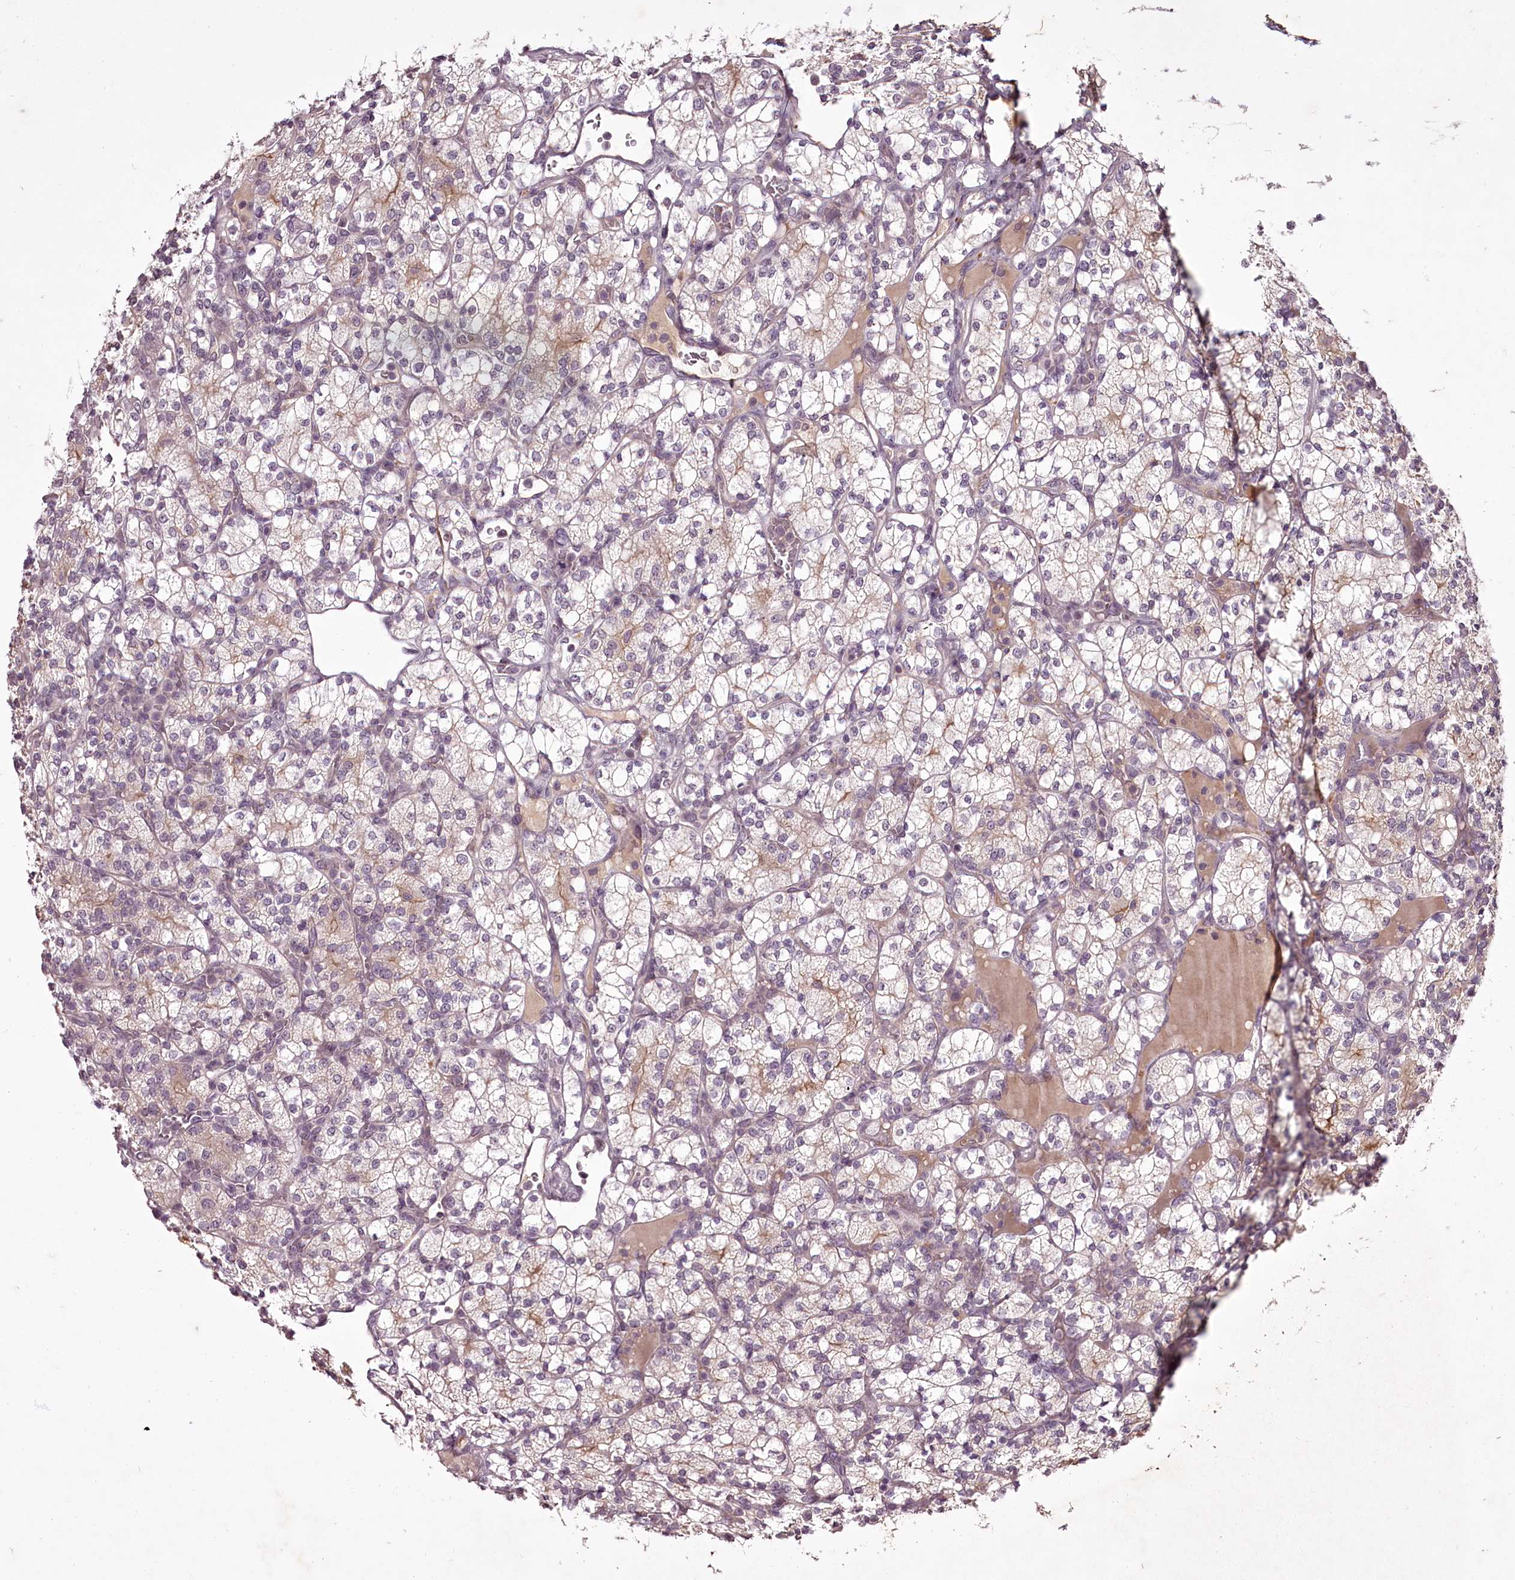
{"staining": {"intensity": "weak", "quantity": "<25%", "location": "cytoplasmic/membranous"}, "tissue": "renal cancer", "cell_type": "Tumor cells", "image_type": "cancer", "snomed": [{"axis": "morphology", "description": "Adenocarcinoma, NOS"}, {"axis": "topography", "description": "Kidney"}], "caption": "This histopathology image is of renal adenocarcinoma stained with immunohistochemistry to label a protein in brown with the nuclei are counter-stained blue. There is no positivity in tumor cells.", "gene": "RBMXL2", "patient": {"sex": "male", "age": 77}}